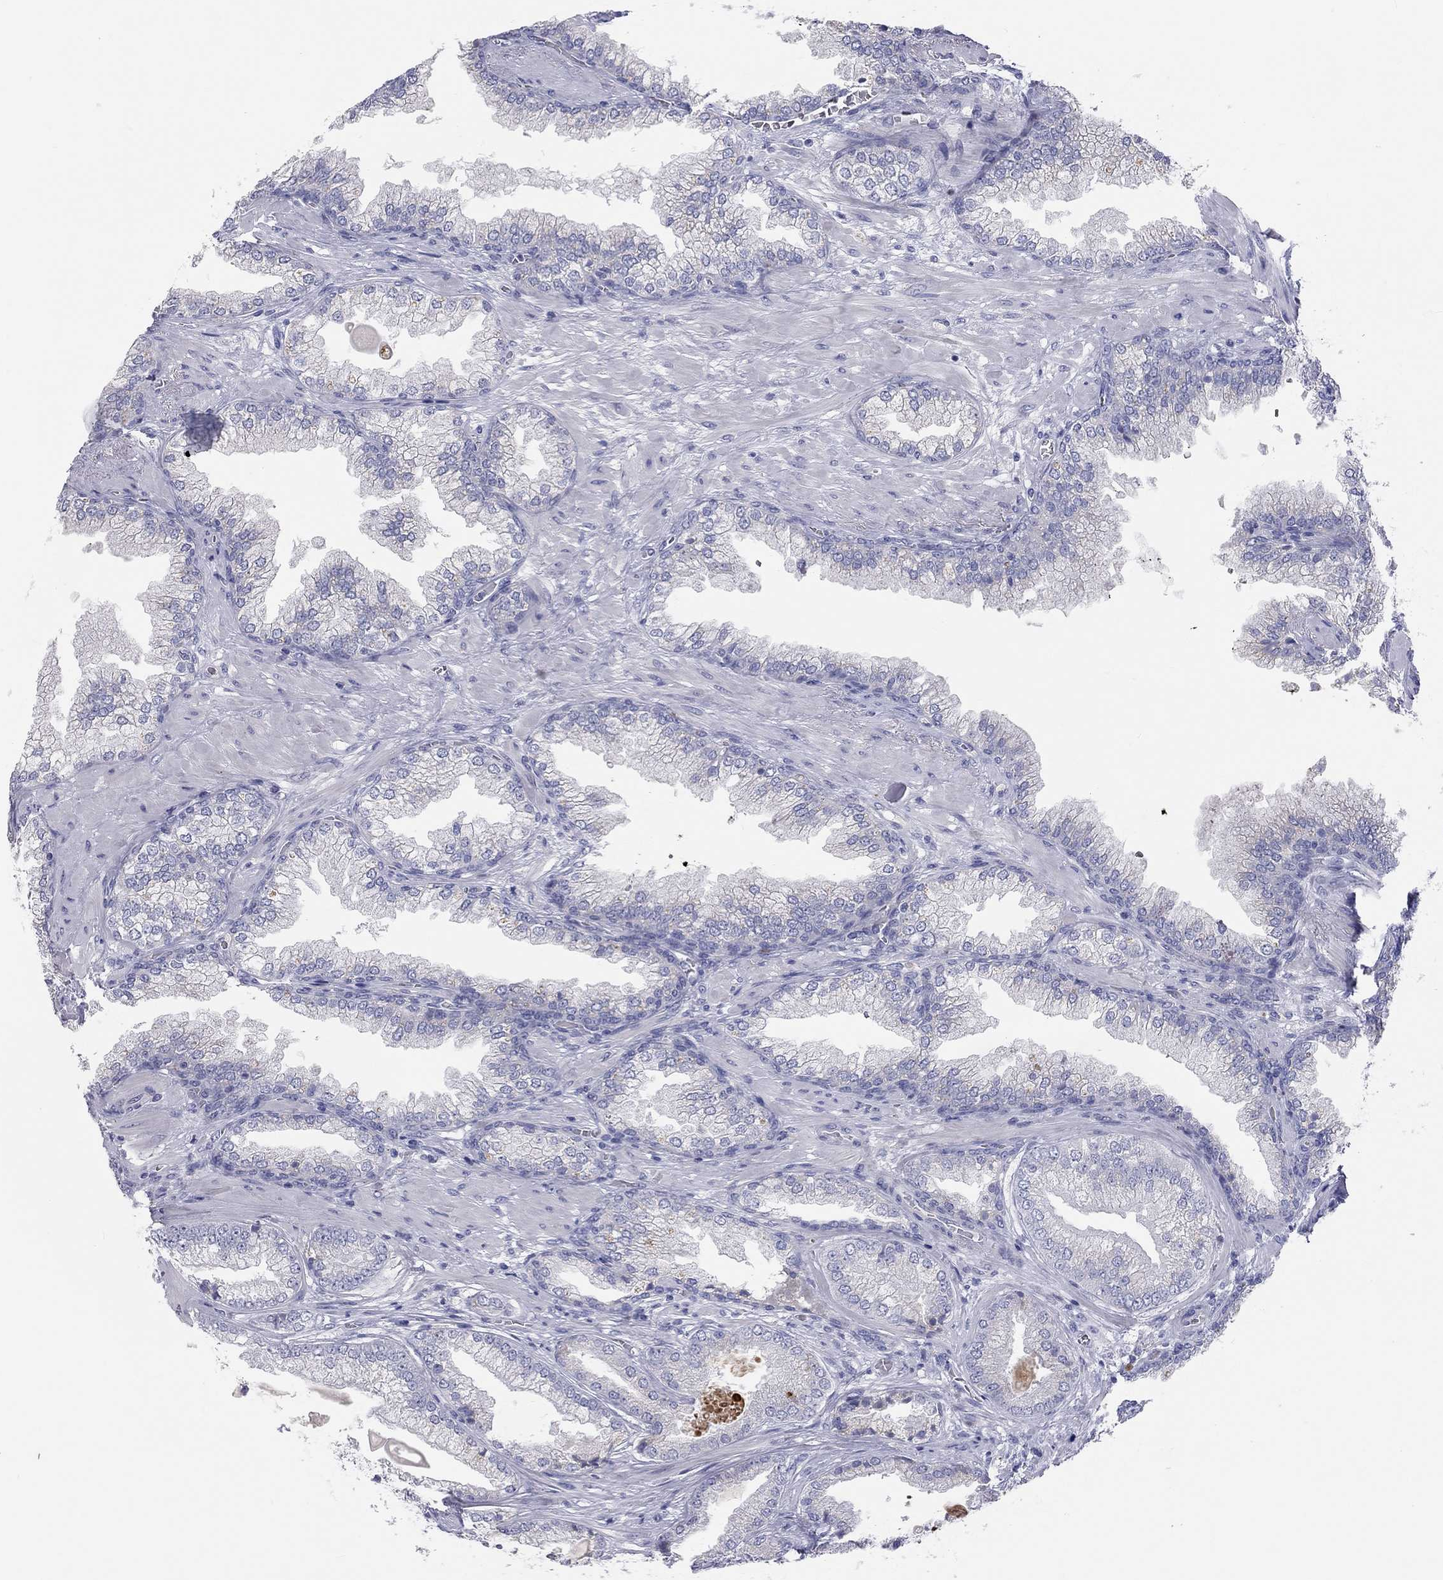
{"staining": {"intensity": "negative", "quantity": "none", "location": "none"}, "tissue": "prostate cancer", "cell_type": "Tumor cells", "image_type": "cancer", "snomed": [{"axis": "morphology", "description": "Adenocarcinoma, Low grade"}, {"axis": "topography", "description": "Prostate"}], "caption": "Human prostate cancer stained for a protein using immunohistochemistry (IHC) demonstrates no expression in tumor cells.", "gene": "ST7L", "patient": {"sex": "male", "age": 57}}